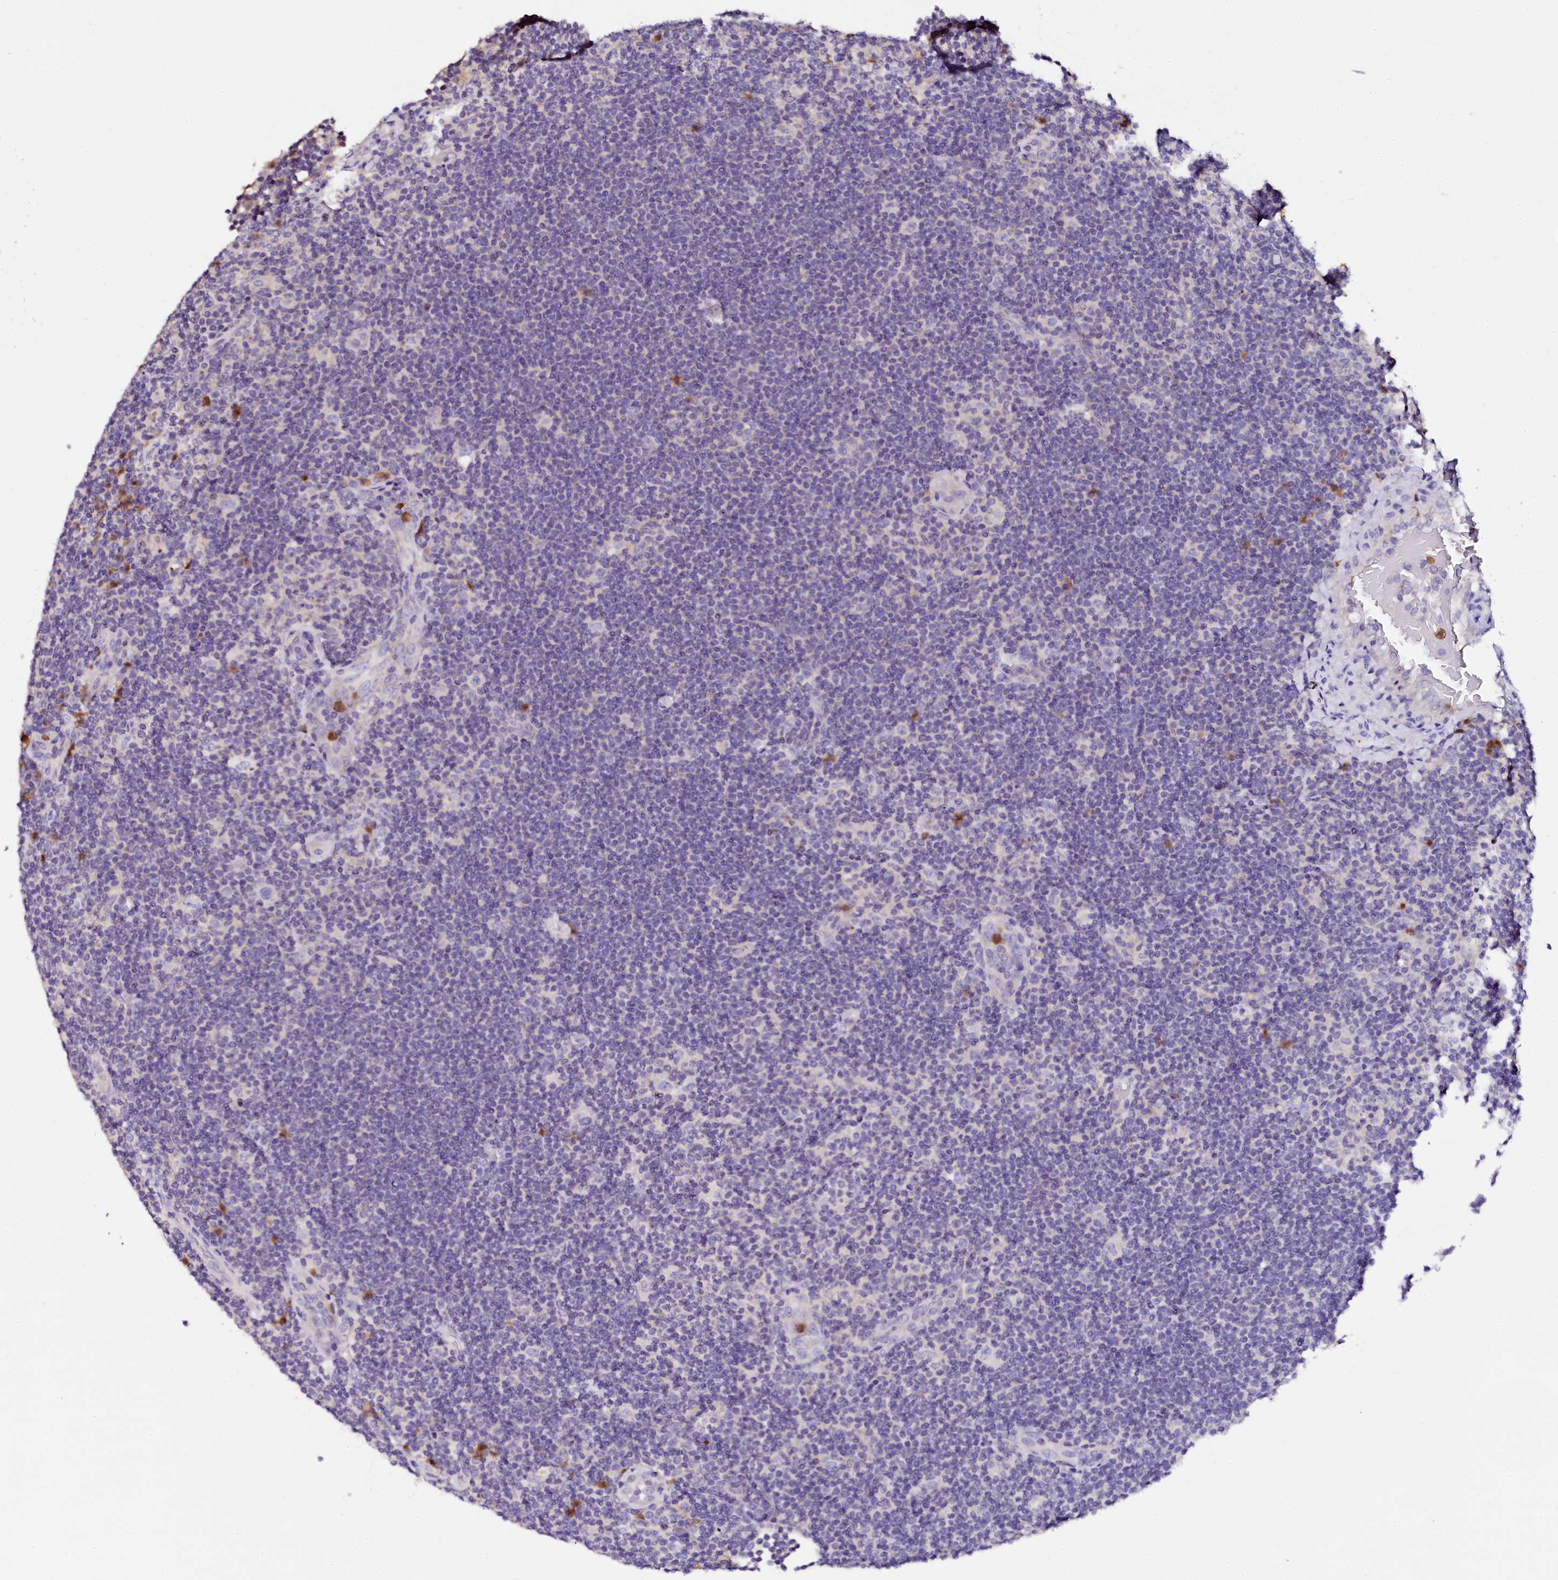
{"staining": {"intensity": "negative", "quantity": "none", "location": "none"}, "tissue": "lymphoma", "cell_type": "Tumor cells", "image_type": "cancer", "snomed": [{"axis": "morphology", "description": "Hodgkin's disease, NOS"}, {"axis": "topography", "description": "Lymph node"}], "caption": "This is a image of immunohistochemistry (IHC) staining of Hodgkin's disease, which shows no expression in tumor cells.", "gene": "NAA16", "patient": {"sex": "female", "age": 57}}